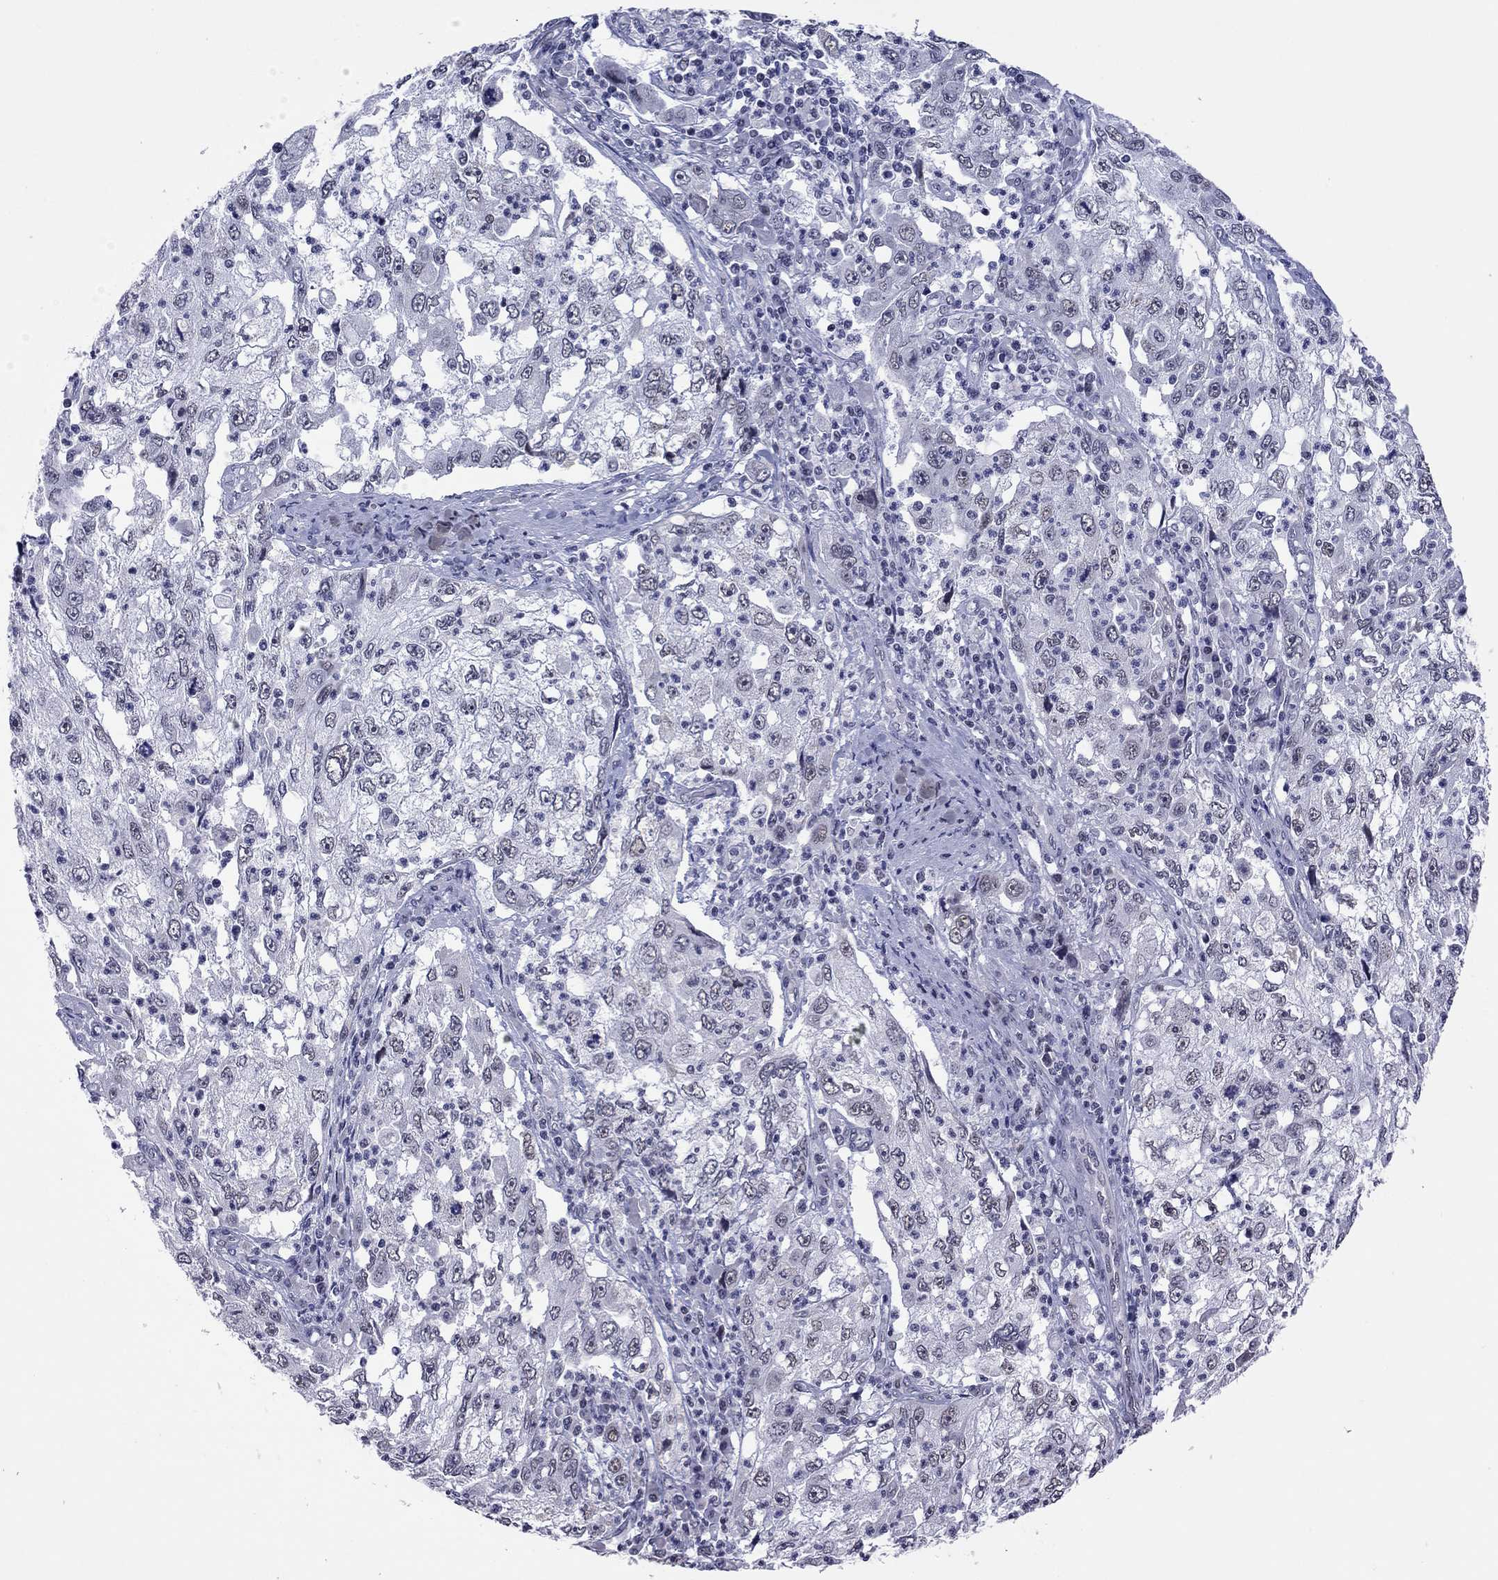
{"staining": {"intensity": "negative", "quantity": "none", "location": "none"}, "tissue": "cervical cancer", "cell_type": "Tumor cells", "image_type": "cancer", "snomed": [{"axis": "morphology", "description": "Squamous cell carcinoma, NOS"}, {"axis": "topography", "description": "Cervix"}], "caption": "This is a photomicrograph of immunohistochemistry staining of cervical squamous cell carcinoma, which shows no positivity in tumor cells.", "gene": "PPP1R3A", "patient": {"sex": "female", "age": 36}}